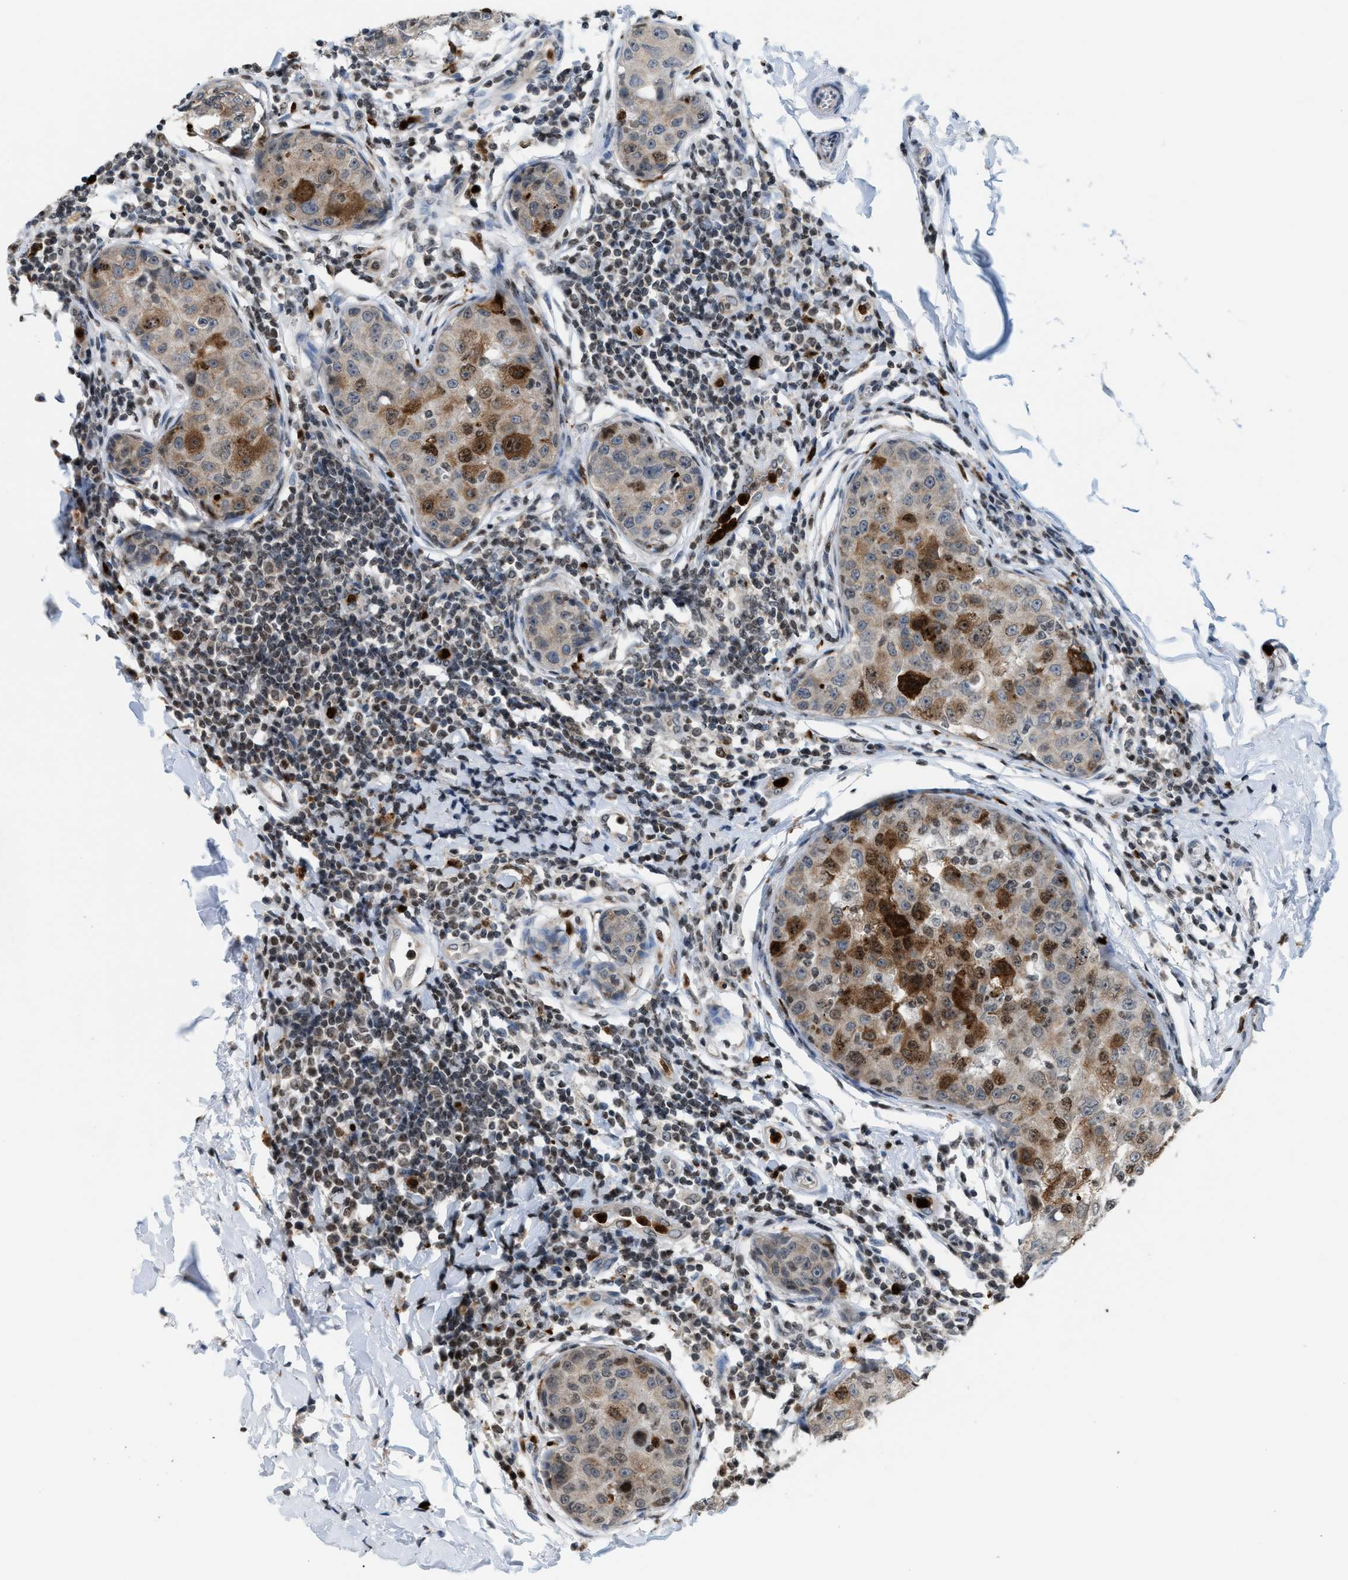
{"staining": {"intensity": "moderate", "quantity": "<25%", "location": "cytoplasmic/membranous"}, "tissue": "breast cancer", "cell_type": "Tumor cells", "image_type": "cancer", "snomed": [{"axis": "morphology", "description": "Duct carcinoma"}, {"axis": "topography", "description": "Breast"}], "caption": "Immunohistochemical staining of breast cancer displays moderate cytoplasmic/membranous protein staining in about <25% of tumor cells.", "gene": "PRUNE2", "patient": {"sex": "female", "age": 27}}